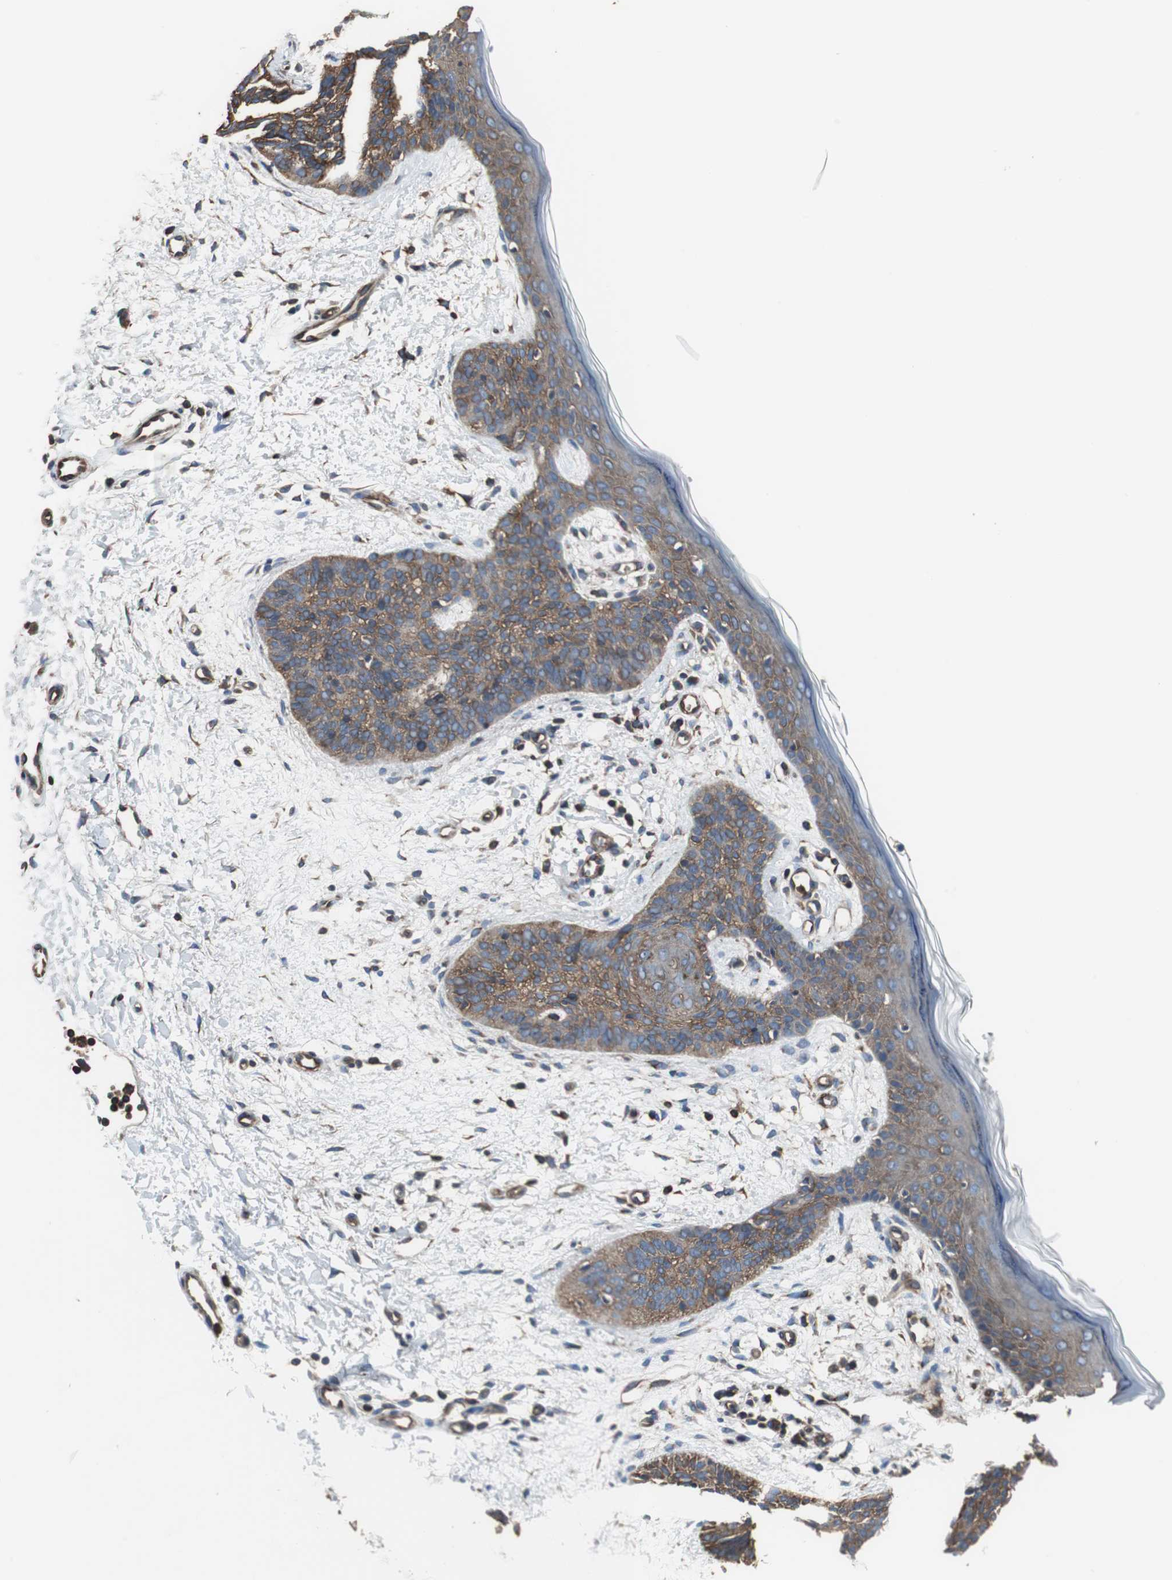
{"staining": {"intensity": "moderate", "quantity": ">75%", "location": "cytoplasmic/membranous"}, "tissue": "skin cancer", "cell_type": "Tumor cells", "image_type": "cancer", "snomed": [{"axis": "morphology", "description": "Normal tissue, NOS"}, {"axis": "morphology", "description": "Basal cell carcinoma"}, {"axis": "topography", "description": "Skin"}], "caption": "A brown stain highlights moderate cytoplasmic/membranous staining of a protein in human skin basal cell carcinoma tumor cells.", "gene": "ACTN1", "patient": {"sex": "female", "age": 69}}